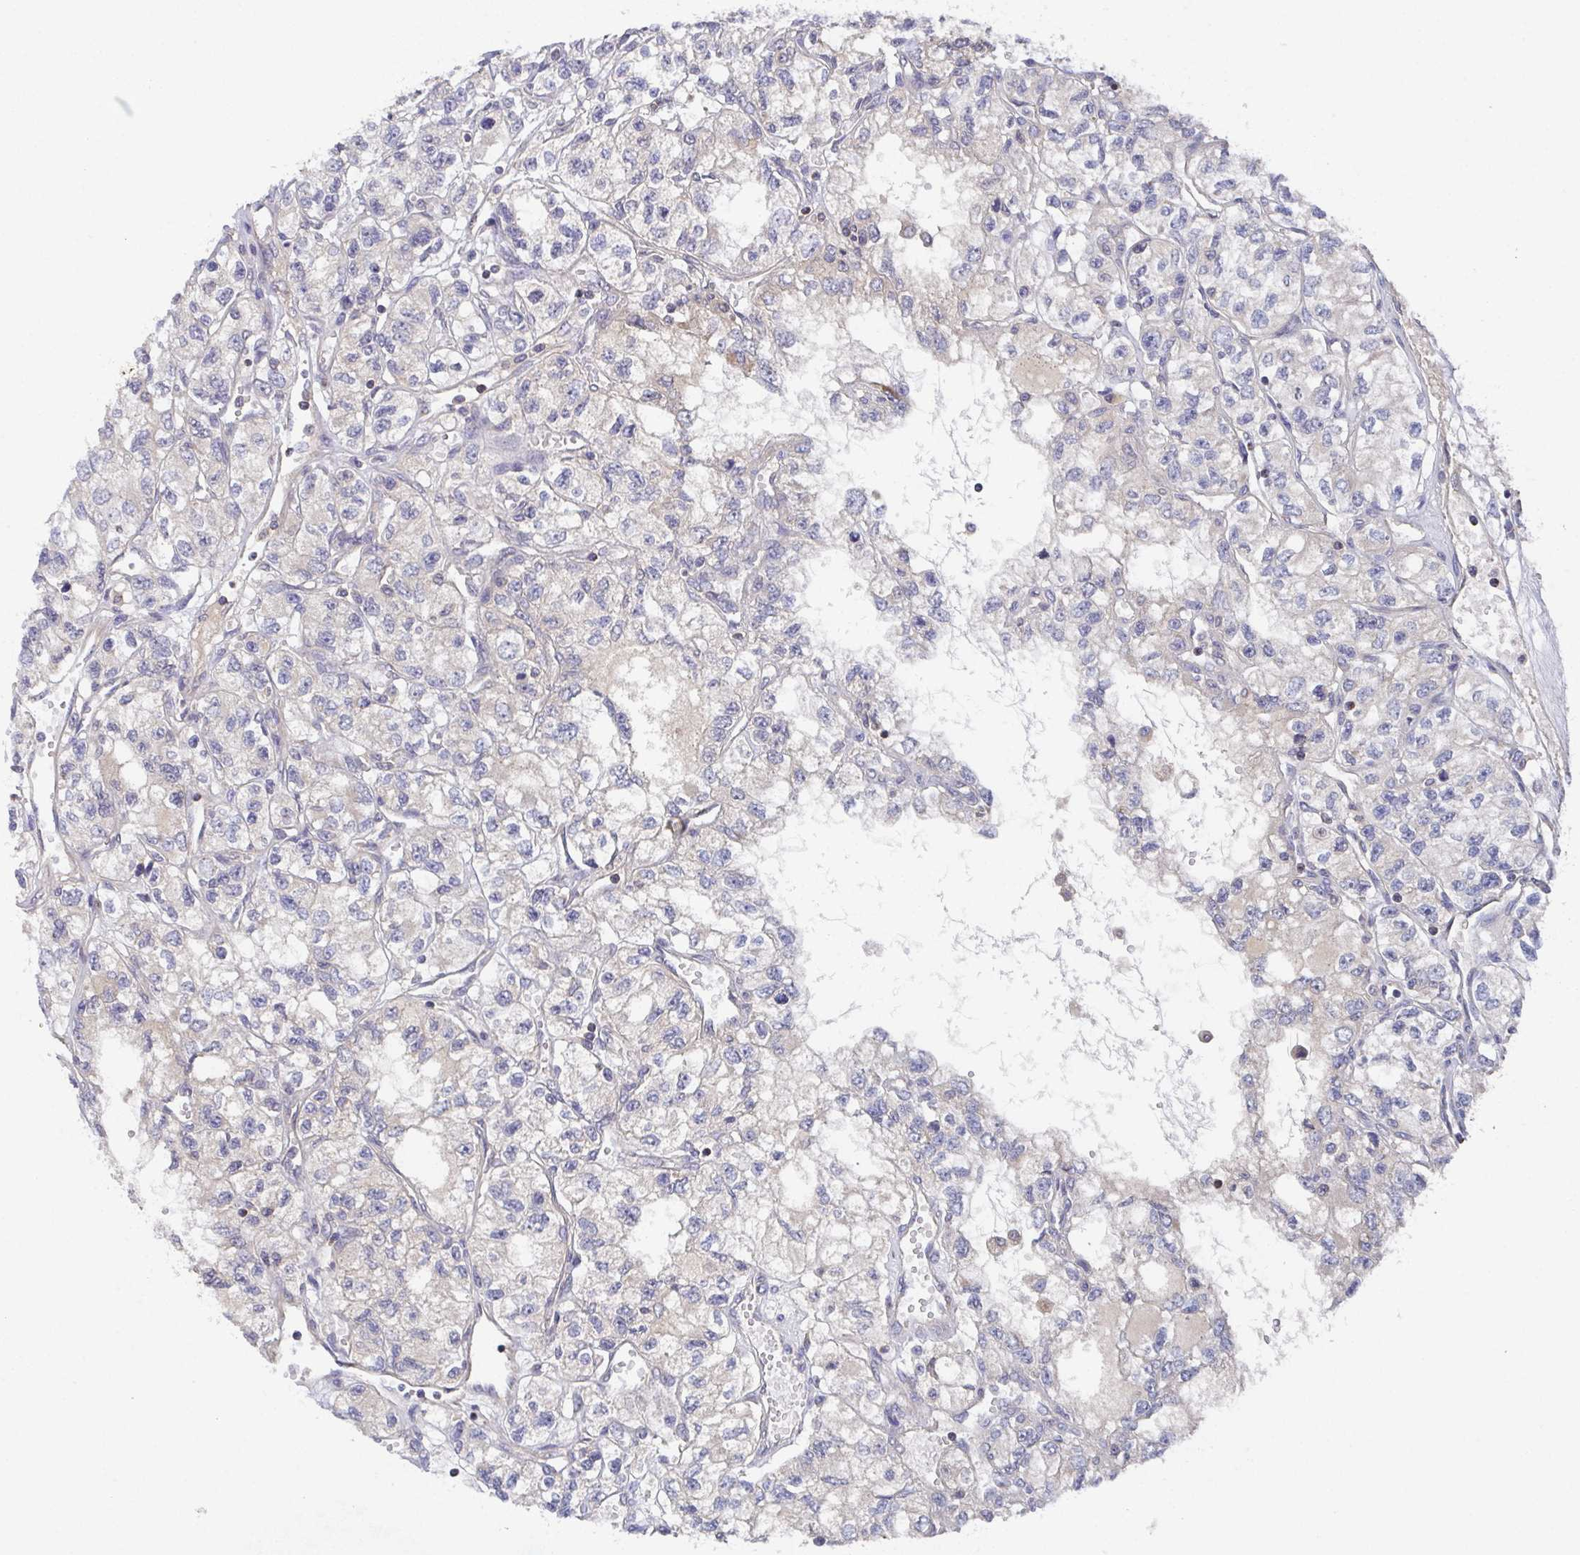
{"staining": {"intensity": "negative", "quantity": "none", "location": "none"}, "tissue": "renal cancer", "cell_type": "Tumor cells", "image_type": "cancer", "snomed": [{"axis": "morphology", "description": "Adenocarcinoma, NOS"}, {"axis": "topography", "description": "Kidney"}], "caption": "Tumor cells show no significant expression in renal adenocarcinoma. (Stains: DAB immunohistochemistry (IHC) with hematoxylin counter stain, Microscopy: brightfield microscopy at high magnification).", "gene": "MT-ND3", "patient": {"sex": "female", "age": 59}}